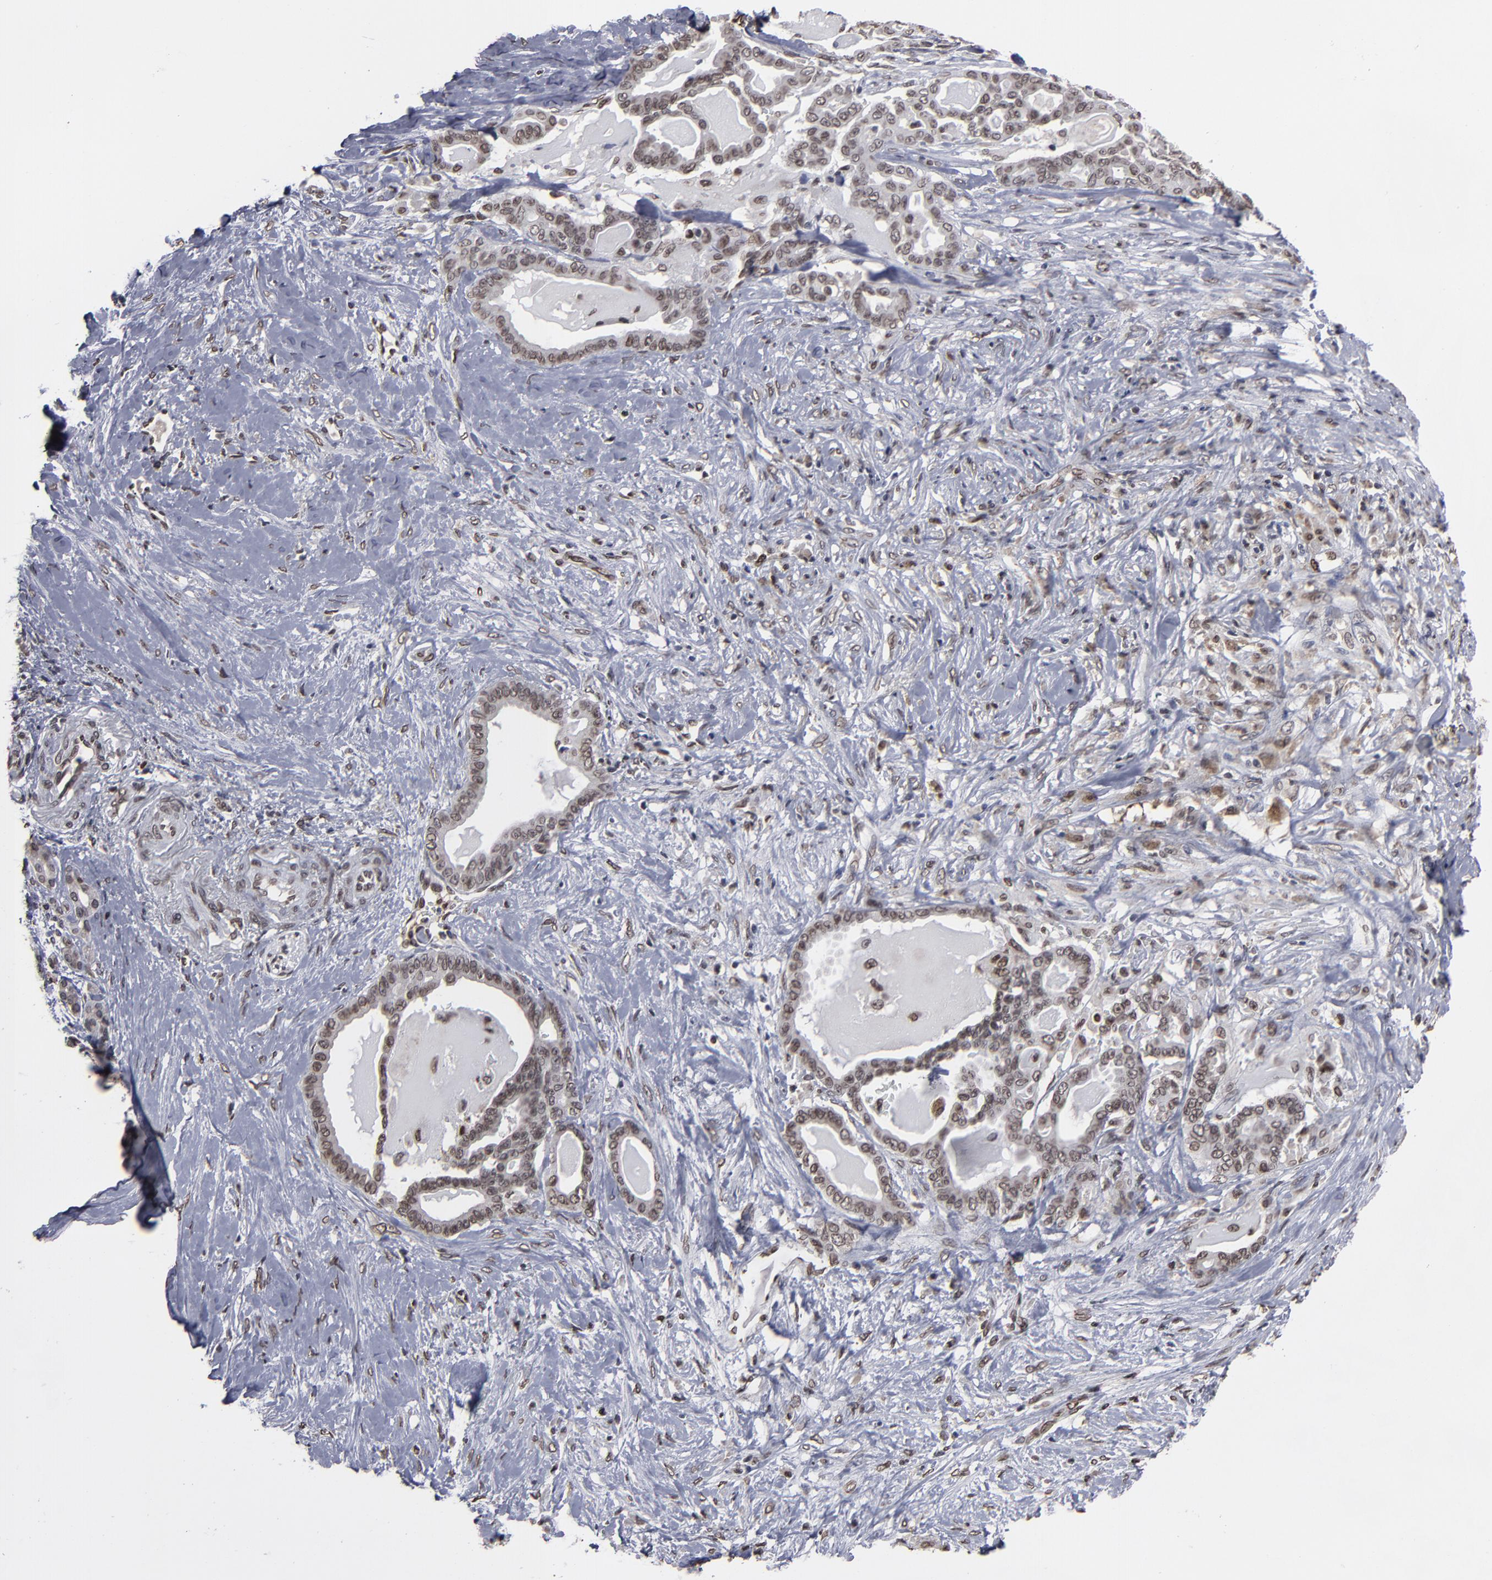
{"staining": {"intensity": "weak", "quantity": "25%-75%", "location": "nuclear"}, "tissue": "pancreatic cancer", "cell_type": "Tumor cells", "image_type": "cancer", "snomed": [{"axis": "morphology", "description": "Adenocarcinoma, NOS"}, {"axis": "topography", "description": "Pancreas"}], "caption": "Tumor cells exhibit low levels of weak nuclear expression in approximately 25%-75% of cells in pancreatic cancer (adenocarcinoma).", "gene": "BAZ1A", "patient": {"sex": "male", "age": 63}}